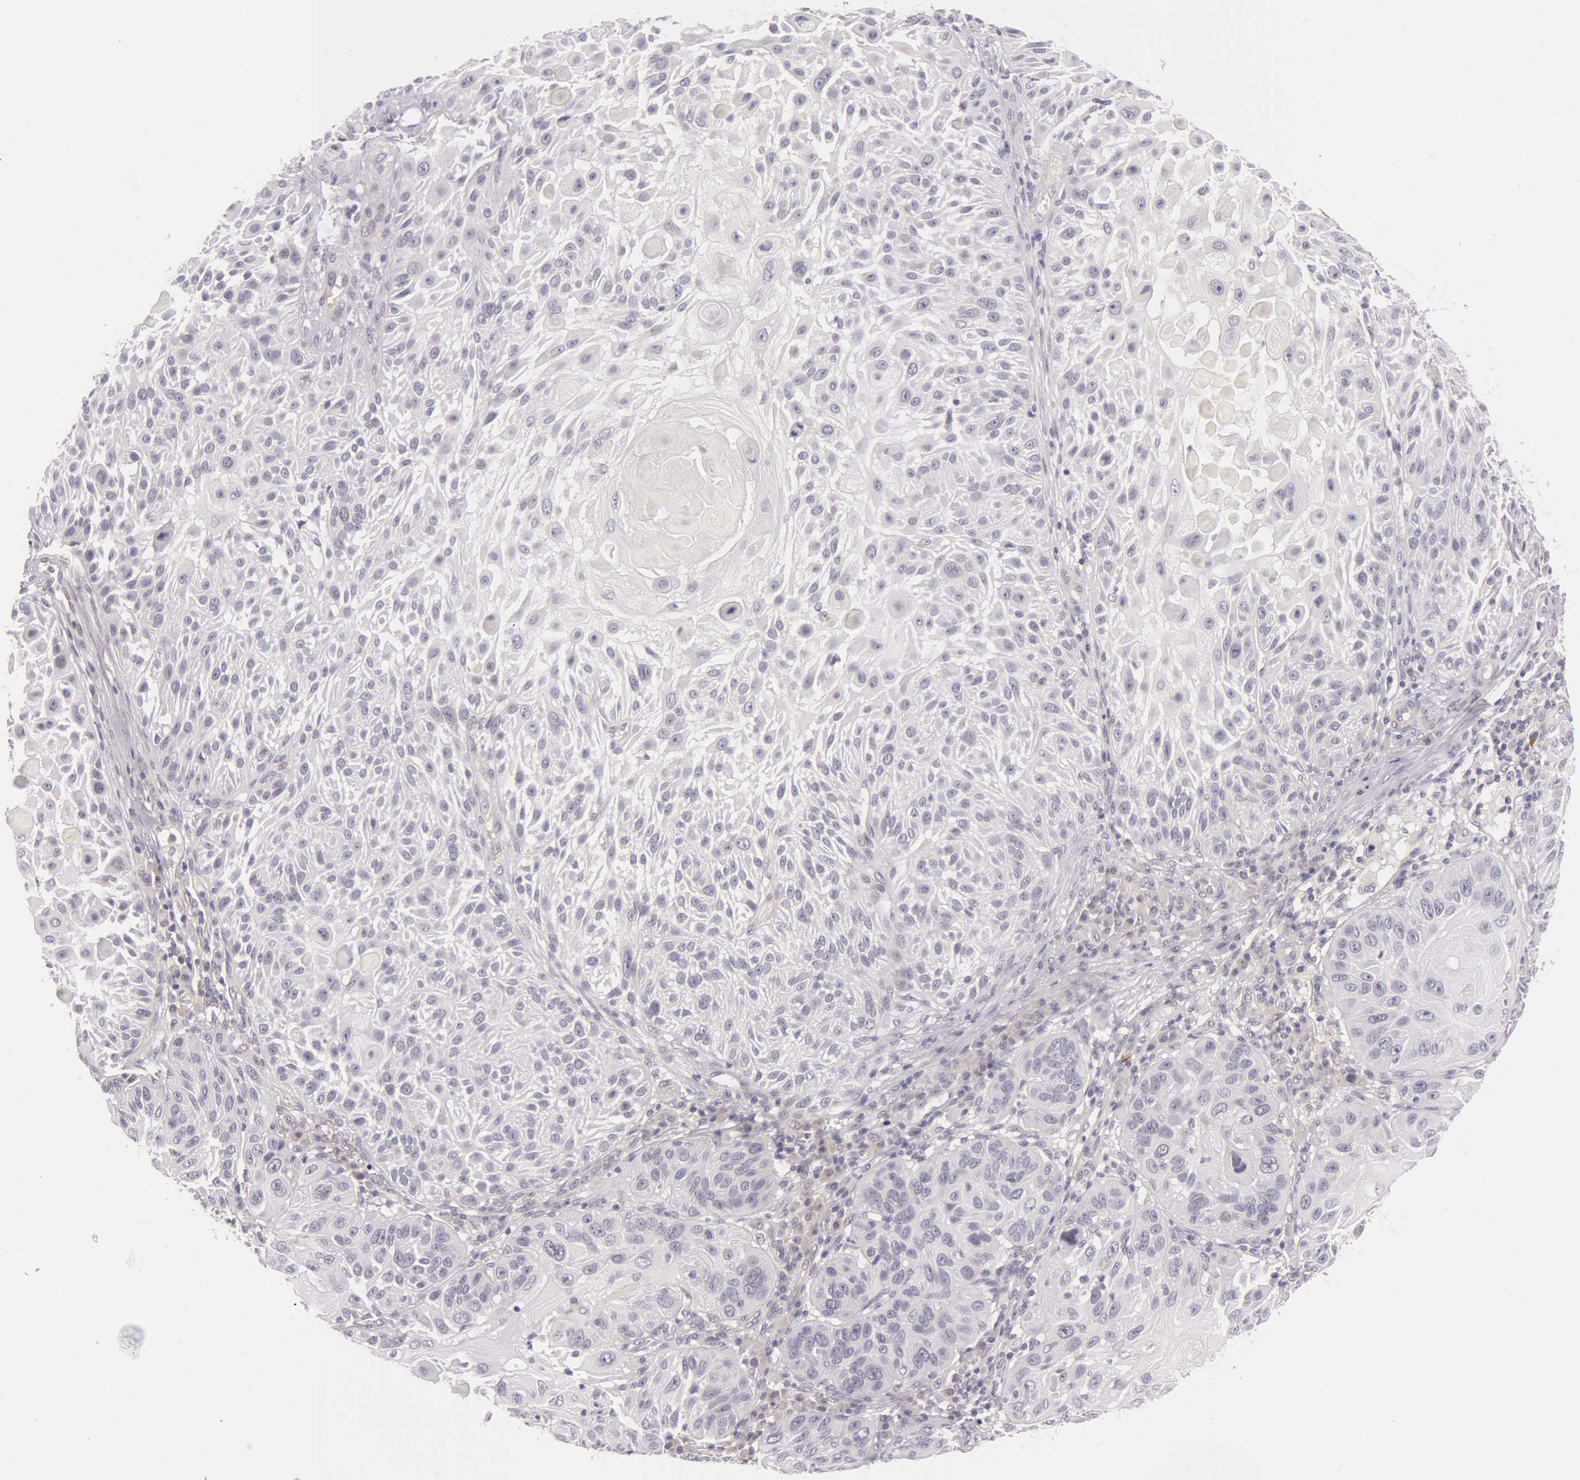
{"staining": {"intensity": "negative", "quantity": "none", "location": "none"}, "tissue": "skin cancer", "cell_type": "Tumor cells", "image_type": "cancer", "snomed": [{"axis": "morphology", "description": "Squamous cell carcinoma, NOS"}, {"axis": "topography", "description": "Skin"}], "caption": "A high-resolution image shows immunohistochemistry (IHC) staining of skin cancer, which demonstrates no significant staining in tumor cells.", "gene": "RBMY1F", "patient": {"sex": "female", "age": 89}}